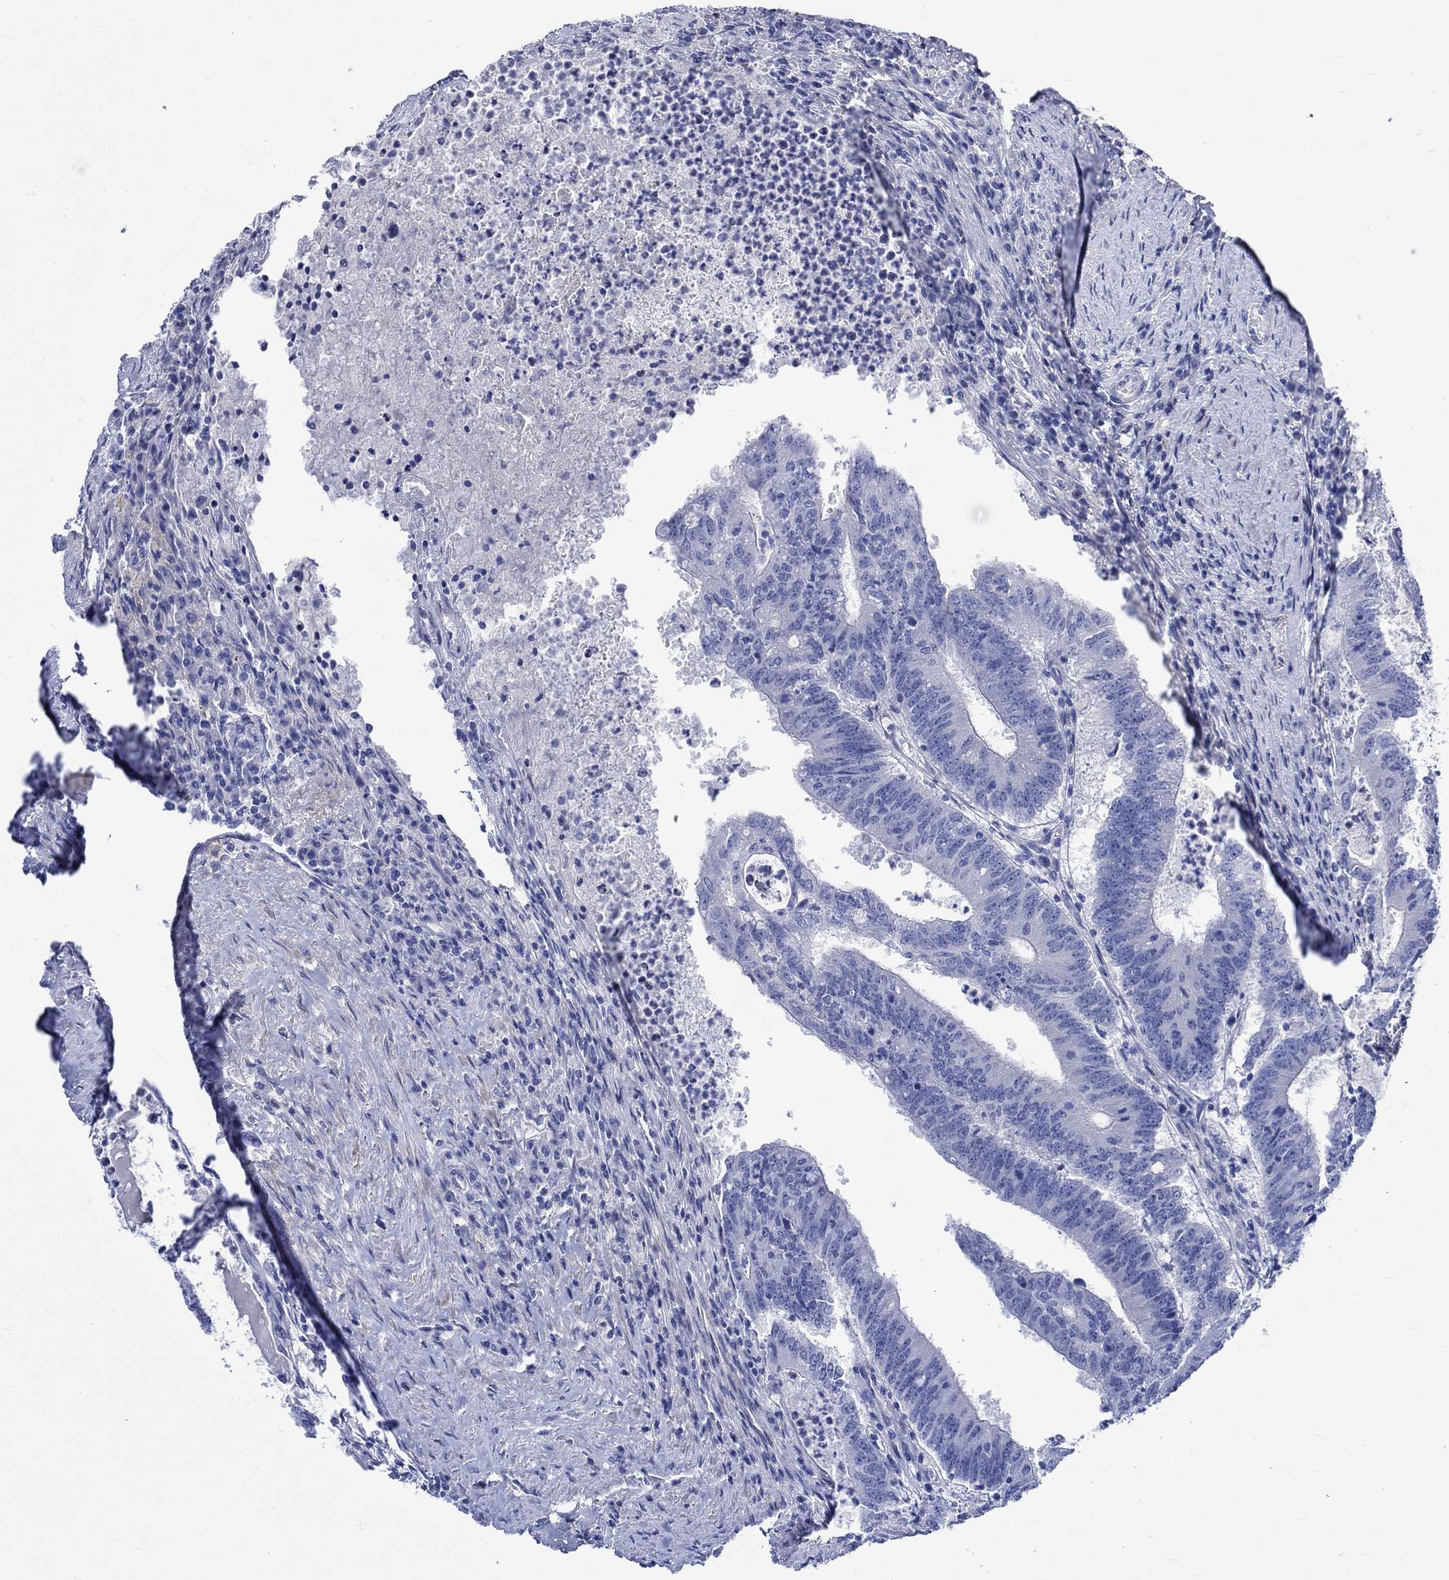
{"staining": {"intensity": "negative", "quantity": "none", "location": "none"}, "tissue": "colorectal cancer", "cell_type": "Tumor cells", "image_type": "cancer", "snomed": [{"axis": "morphology", "description": "Adenocarcinoma, NOS"}, {"axis": "topography", "description": "Colon"}], "caption": "IHC of human colorectal cancer (adenocarcinoma) exhibits no expression in tumor cells.", "gene": "NRIP3", "patient": {"sex": "female", "age": 70}}